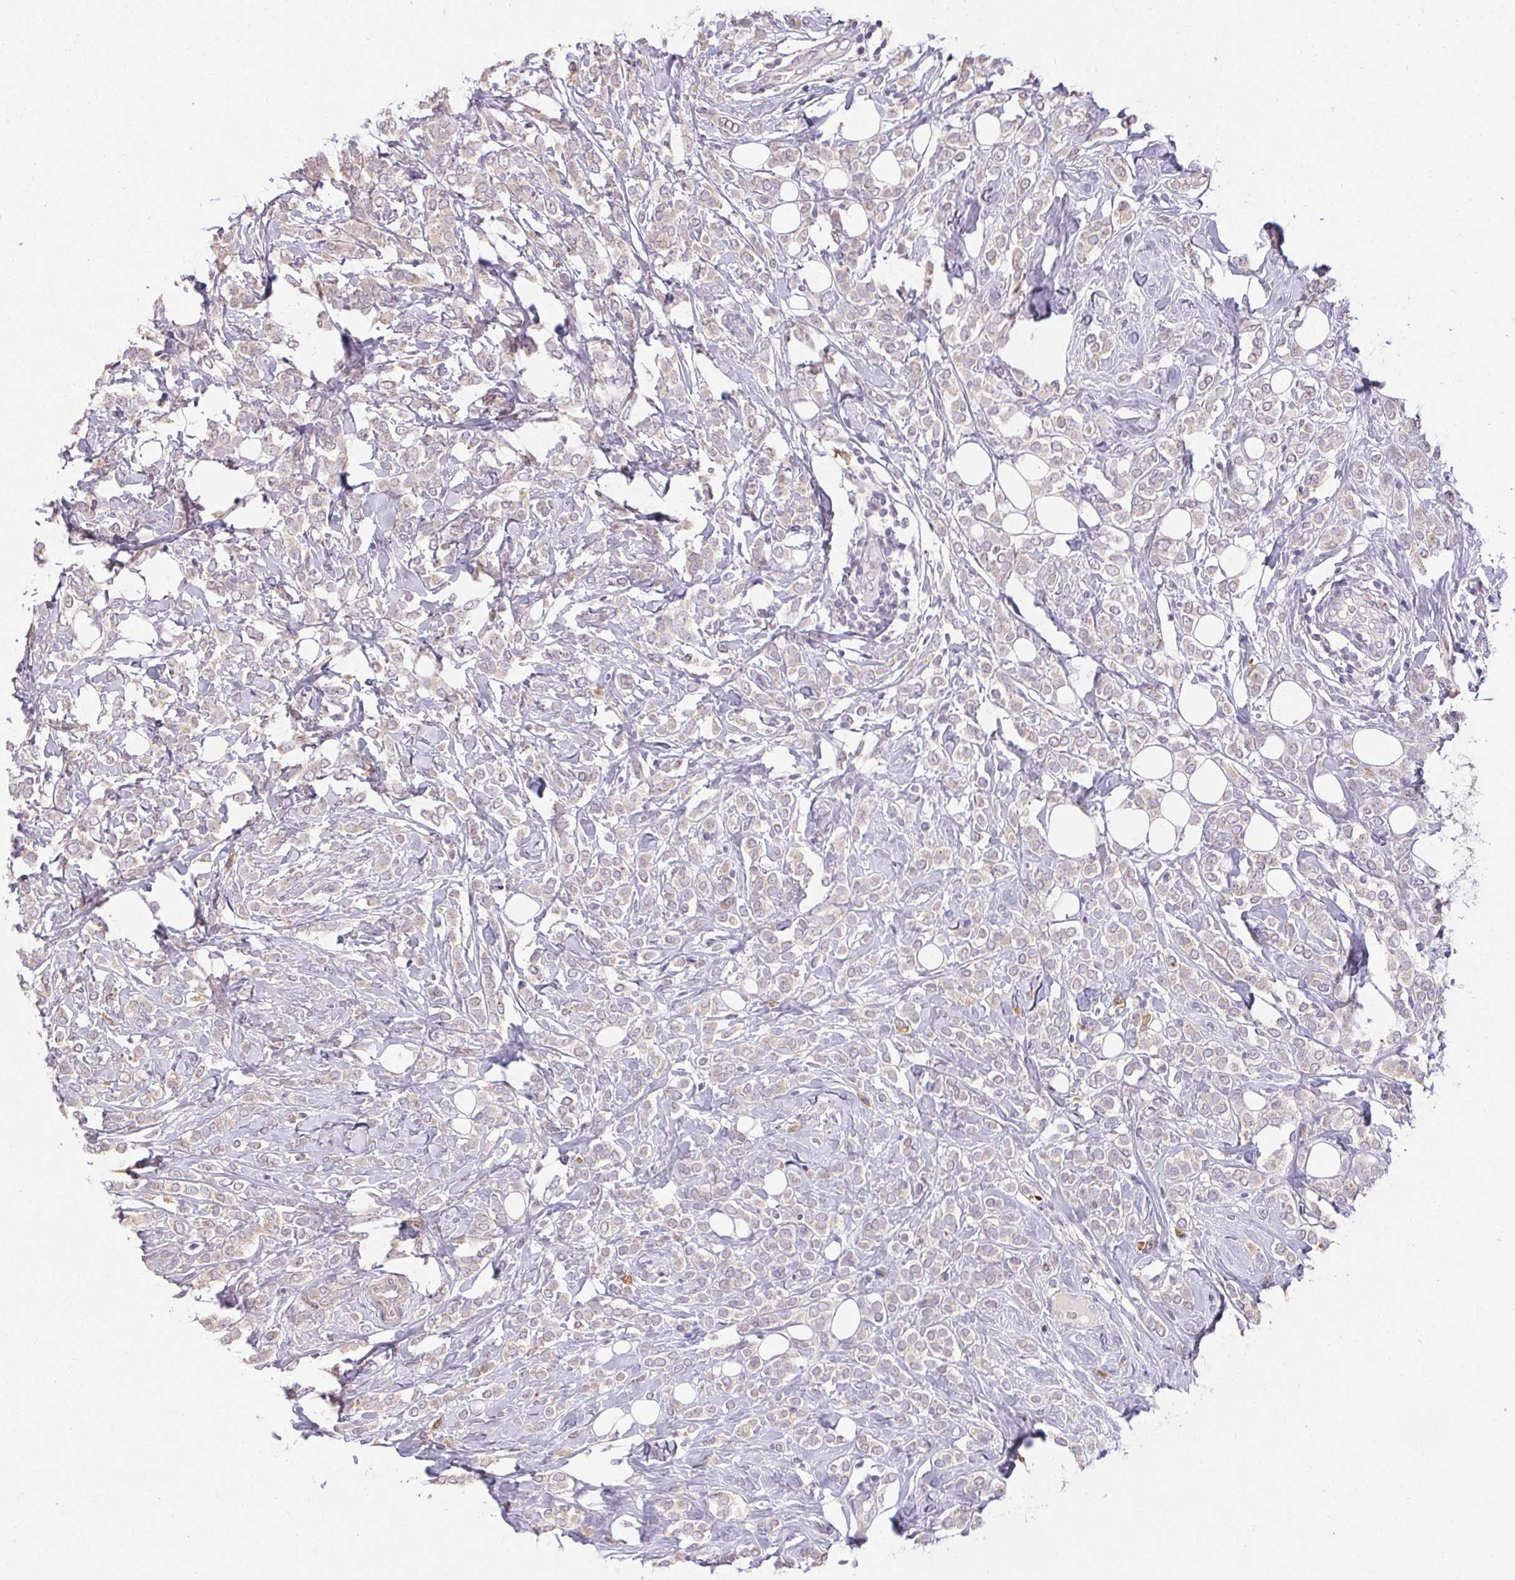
{"staining": {"intensity": "negative", "quantity": "none", "location": "none"}, "tissue": "breast cancer", "cell_type": "Tumor cells", "image_type": "cancer", "snomed": [{"axis": "morphology", "description": "Lobular carcinoma"}, {"axis": "topography", "description": "Breast"}], "caption": "A histopathology image of breast lobular carcinoma stained for a protein displays no brown staining in tumor cells.", "gene": "TMEM52B", "patient": {"sex": "female", "age": 49}}